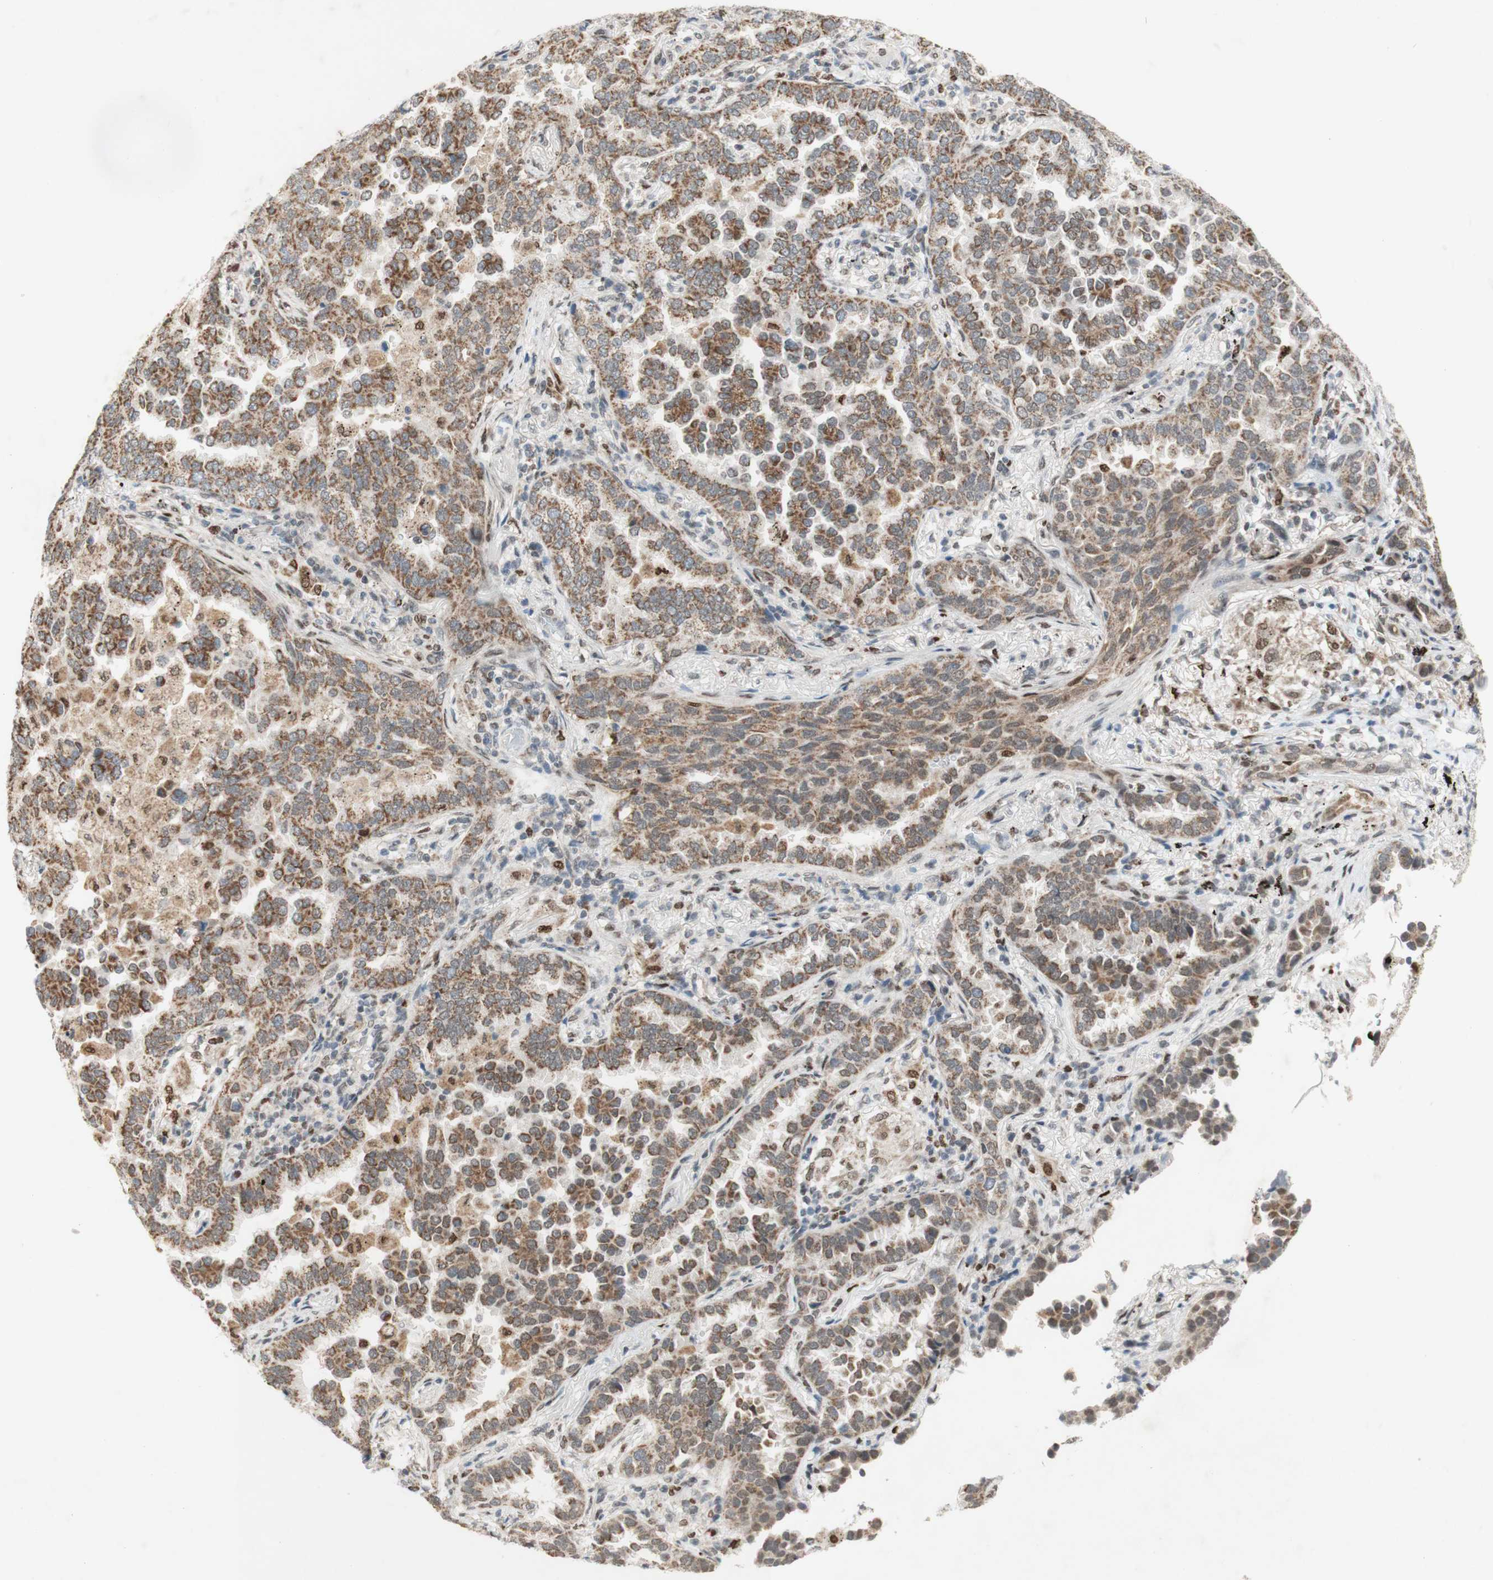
{"staining": {"intensity": "moderate", "quantity": "25%-75%", "location": "cytoplasmic/membranous"}, "tissue": "lung cancer", "cell_type": "Tumor cells", "image_type": "cancer", "snomed": [{"axis": "morphology", "description": "Normal tissue, NOS"}, {"axis": "morphology", "description": "Adenocarcinoma, NOS"}, {"axis": "topography", "description": "Lung"}], "caption": "Protein positivity by immunohistochemistry (IHC) demonstrates moderate cytoplasmic/membranous expression in about 25%-75% of tumor cells in lung cancer. (Stains: DAB (3,3'-diaminobenzidine) in brown, nuclei in blue, Microscopy: brightfield microscopy at high magnification).", "gene": "DNMT3A", "patient": {"sex": "male", "age": 59}}